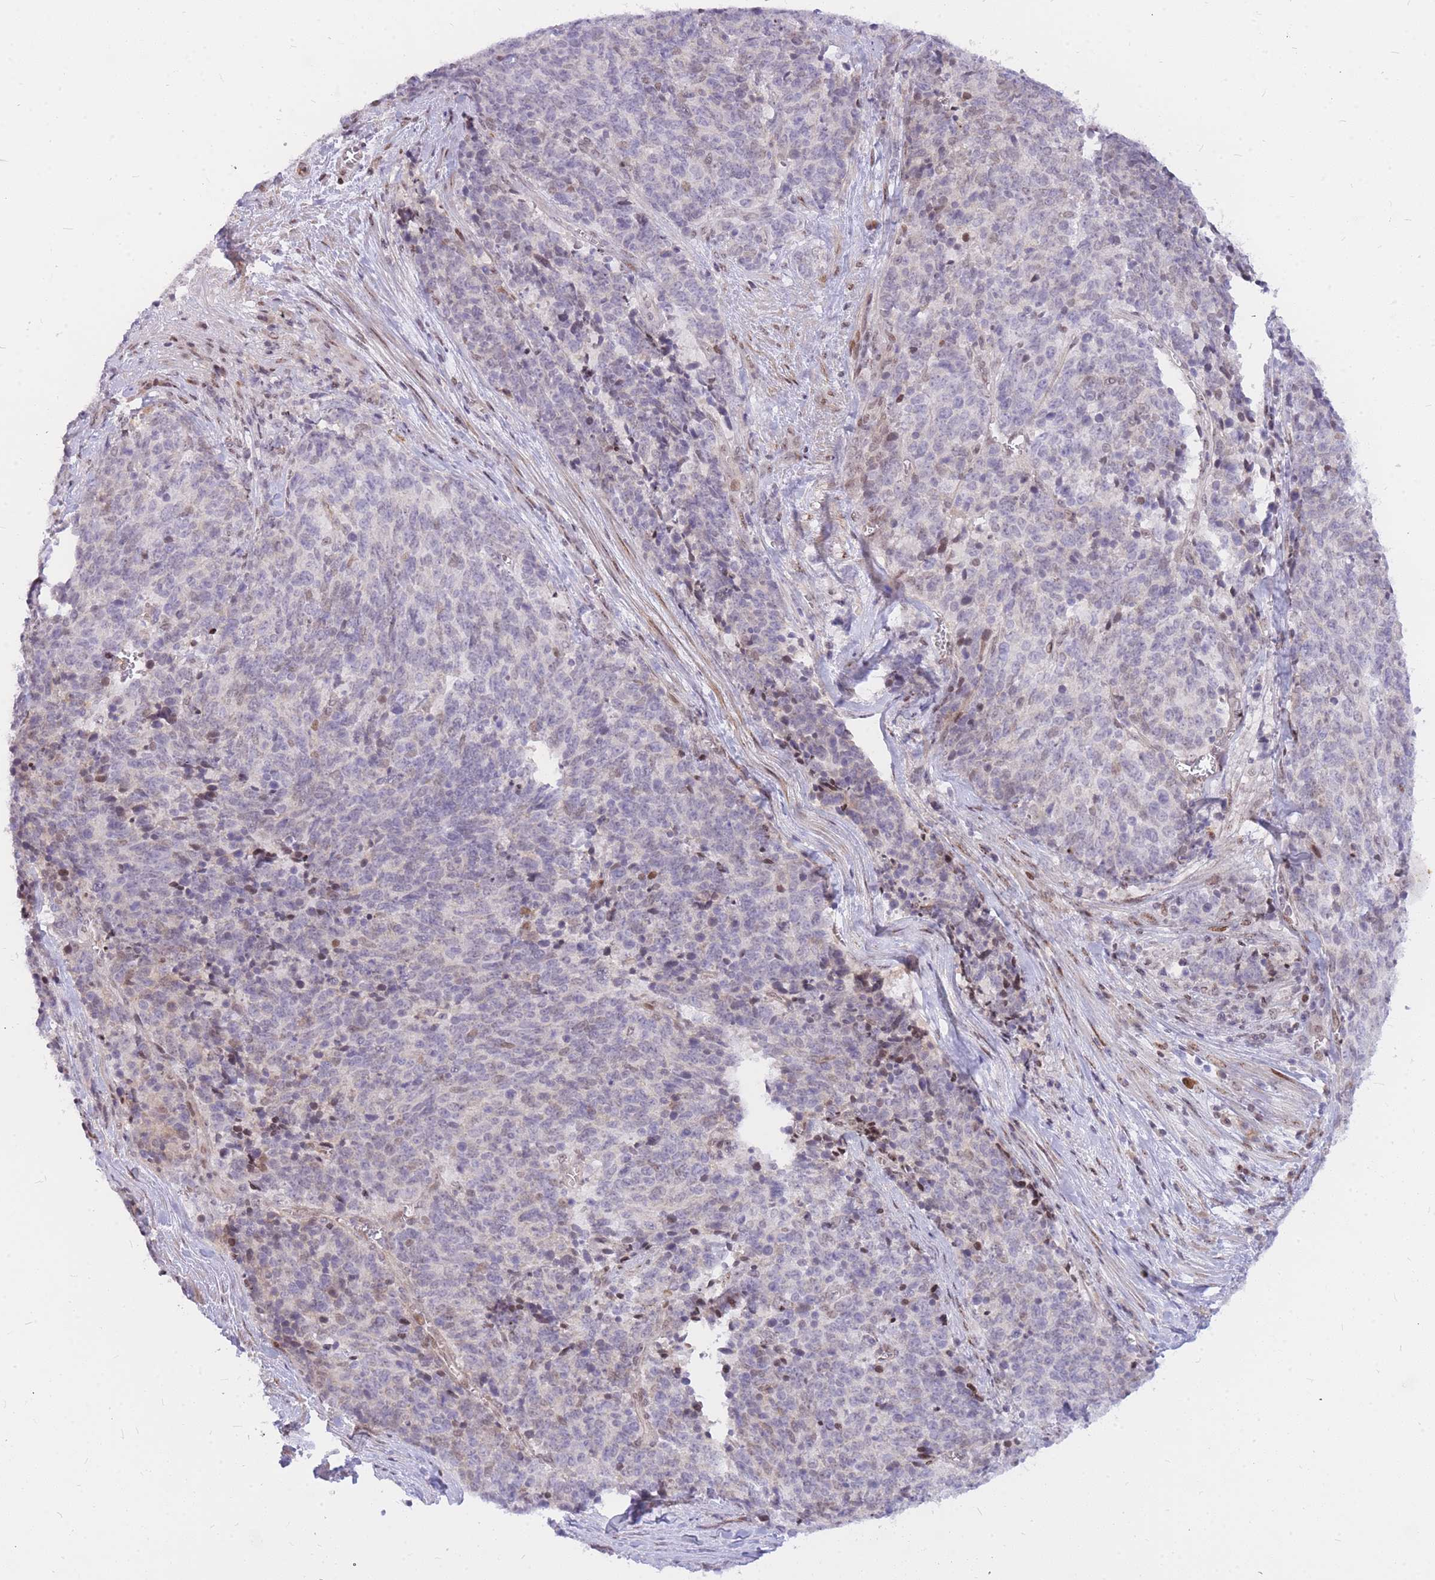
{"staining": {"intensity": "moderate", "quantity": "<25%", "location": "nuclear"}, "tissue": "cervical cancer", "cell_type": "Tumor cells", "image_type": "cancer", "snomed": [{"axis": "morphology", "description": "Squamous cell carcinoma, NOS"}, {"axis": "topography", "description": "Cervix"}], "caption": "A micrograph of human cervical cancer (squamous cell carcinoma) stained for a protein shows moderate nuclear brown staining in tumor cells.", "gene": "TLE2", "patient": {"sex": "female", "age": 29}}